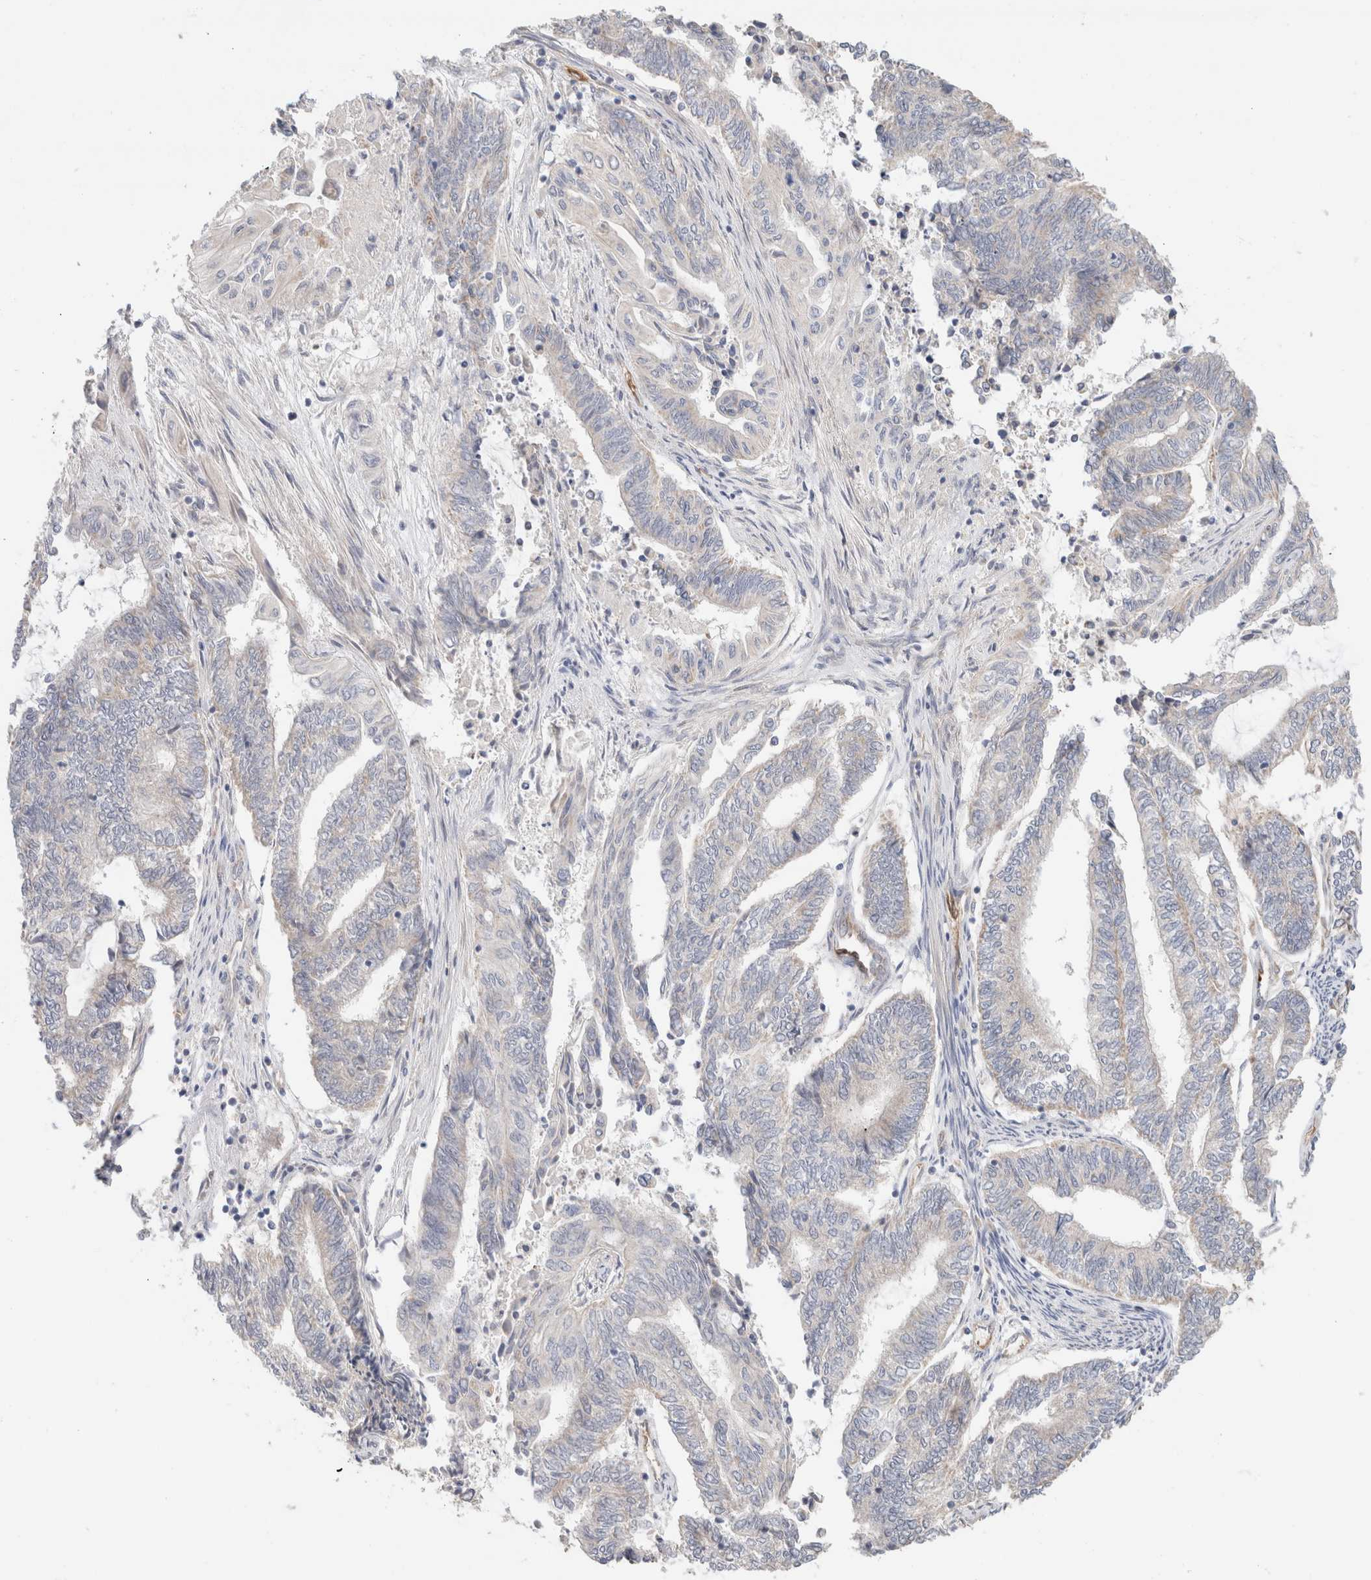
{"staining": {"intensity": "negative", "quantity": "none", "location": "none"}, "tissue": "endometrial cancer", "cell_type": "Tumor cells", "image_type": "cancer", "snomed": [{"axis": "morphology", "description": "Adenocarcinoma, NOS"}, {"axis": "topography", "description": "Uterus"}, {"axis": "topography", "description": "Endometrium"}], "caption": "This is a photomicrograph of immunohistochemistry (IHC) staining of endometrial cancer (adenocarcinoma), which shows no staining in tumor cells.", "gene": "CA13", "patient": {"sex": "female", "age": 70}}